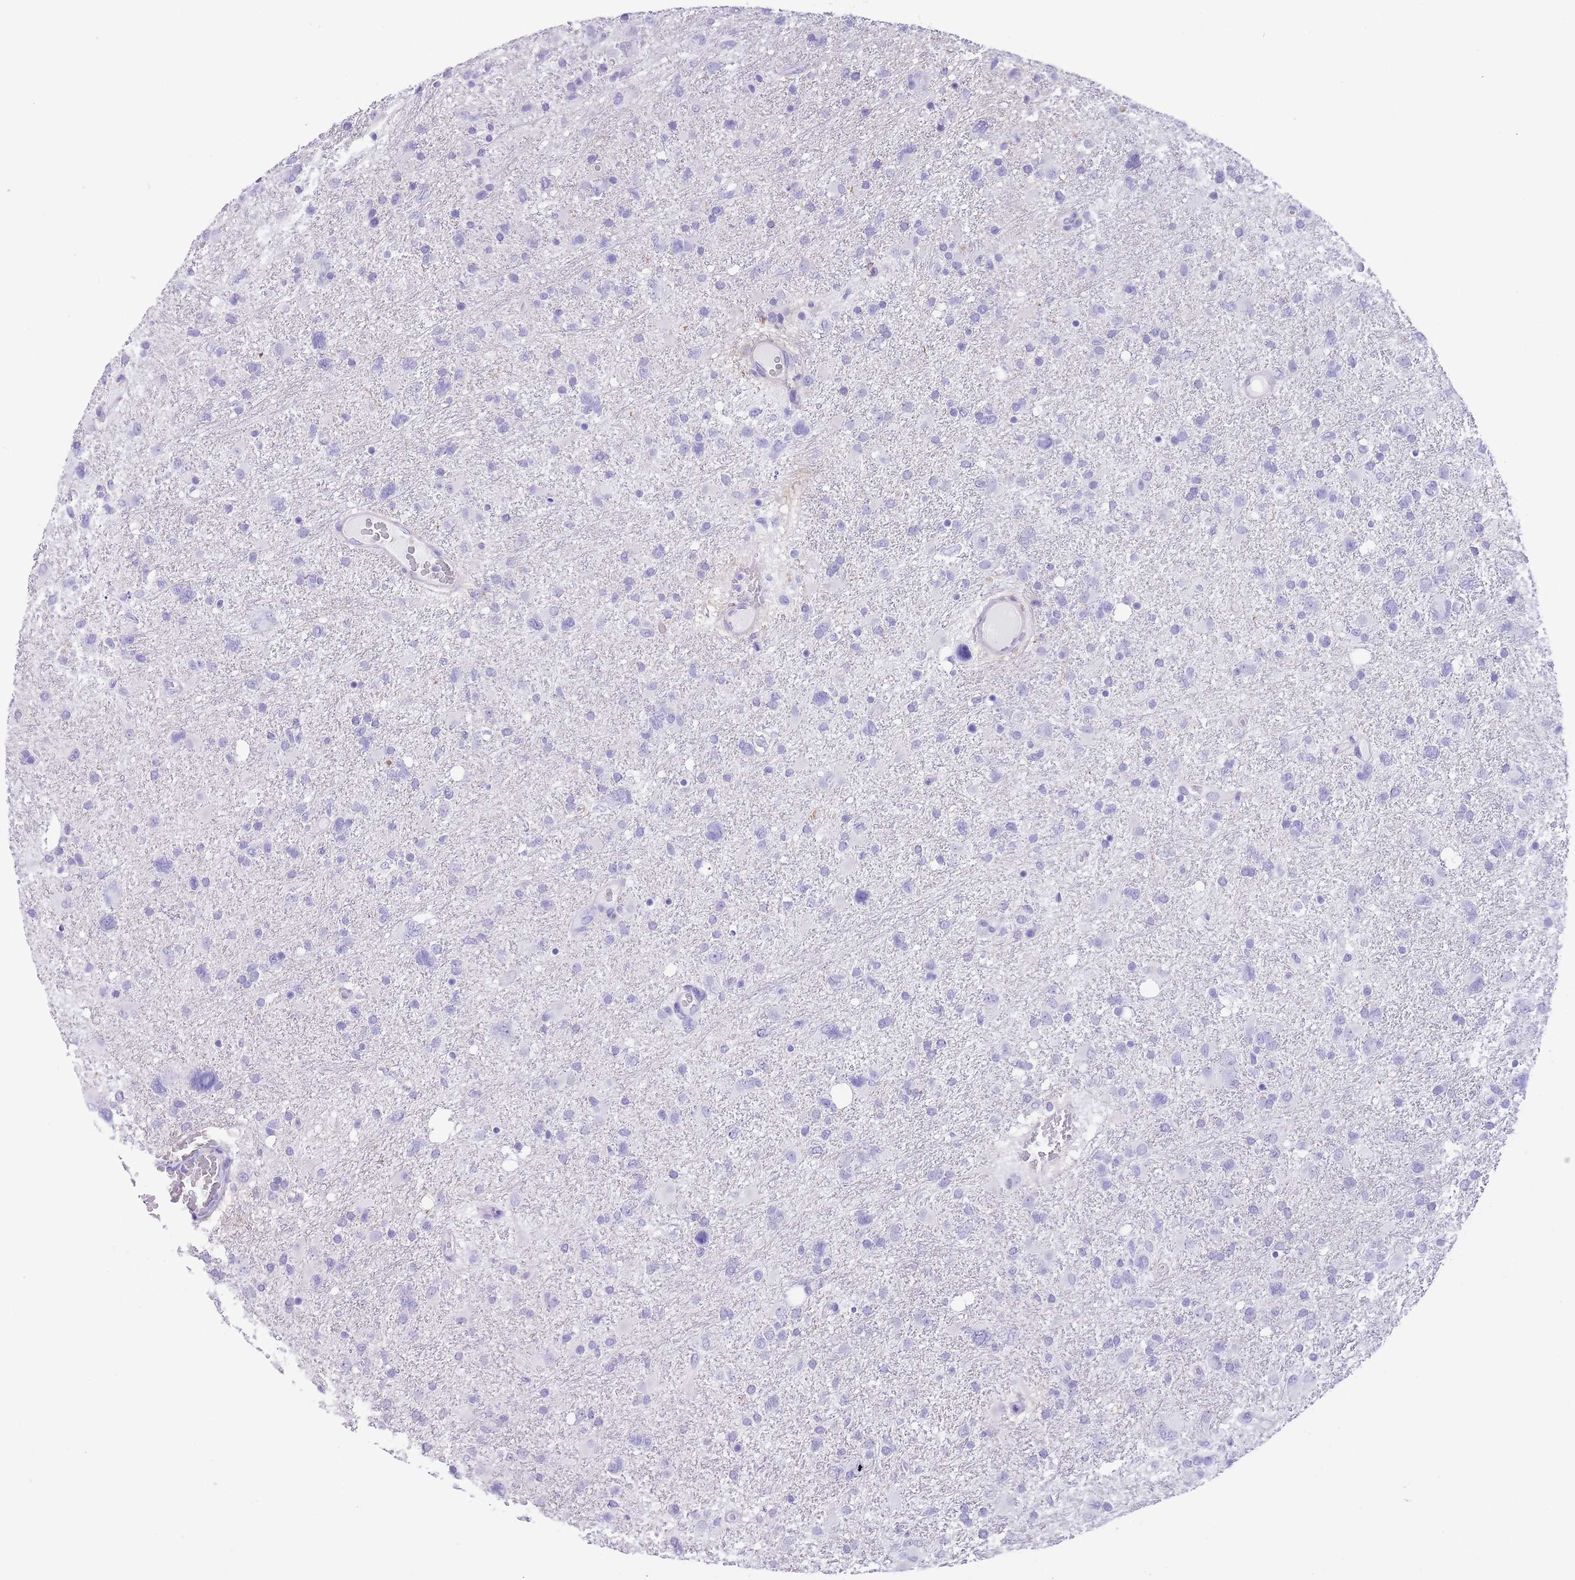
{"staining": {"intensity": "negative", "quantity": "none", "location": "none"}, "tissue": "glioma", "cell_type": "Tumor cells", "image_type": "cancer", "snomed": [{"axis": "morphology", "description": "Glioma, malignant, High grade"}, {"axis": "topography", "description": "Brain"}], "caption": "Photomicrograph shows no significant protein positivity in tumor cells of glioma.", "gene": "RAI2", "patient": {"sex": "male", "age": 61}}